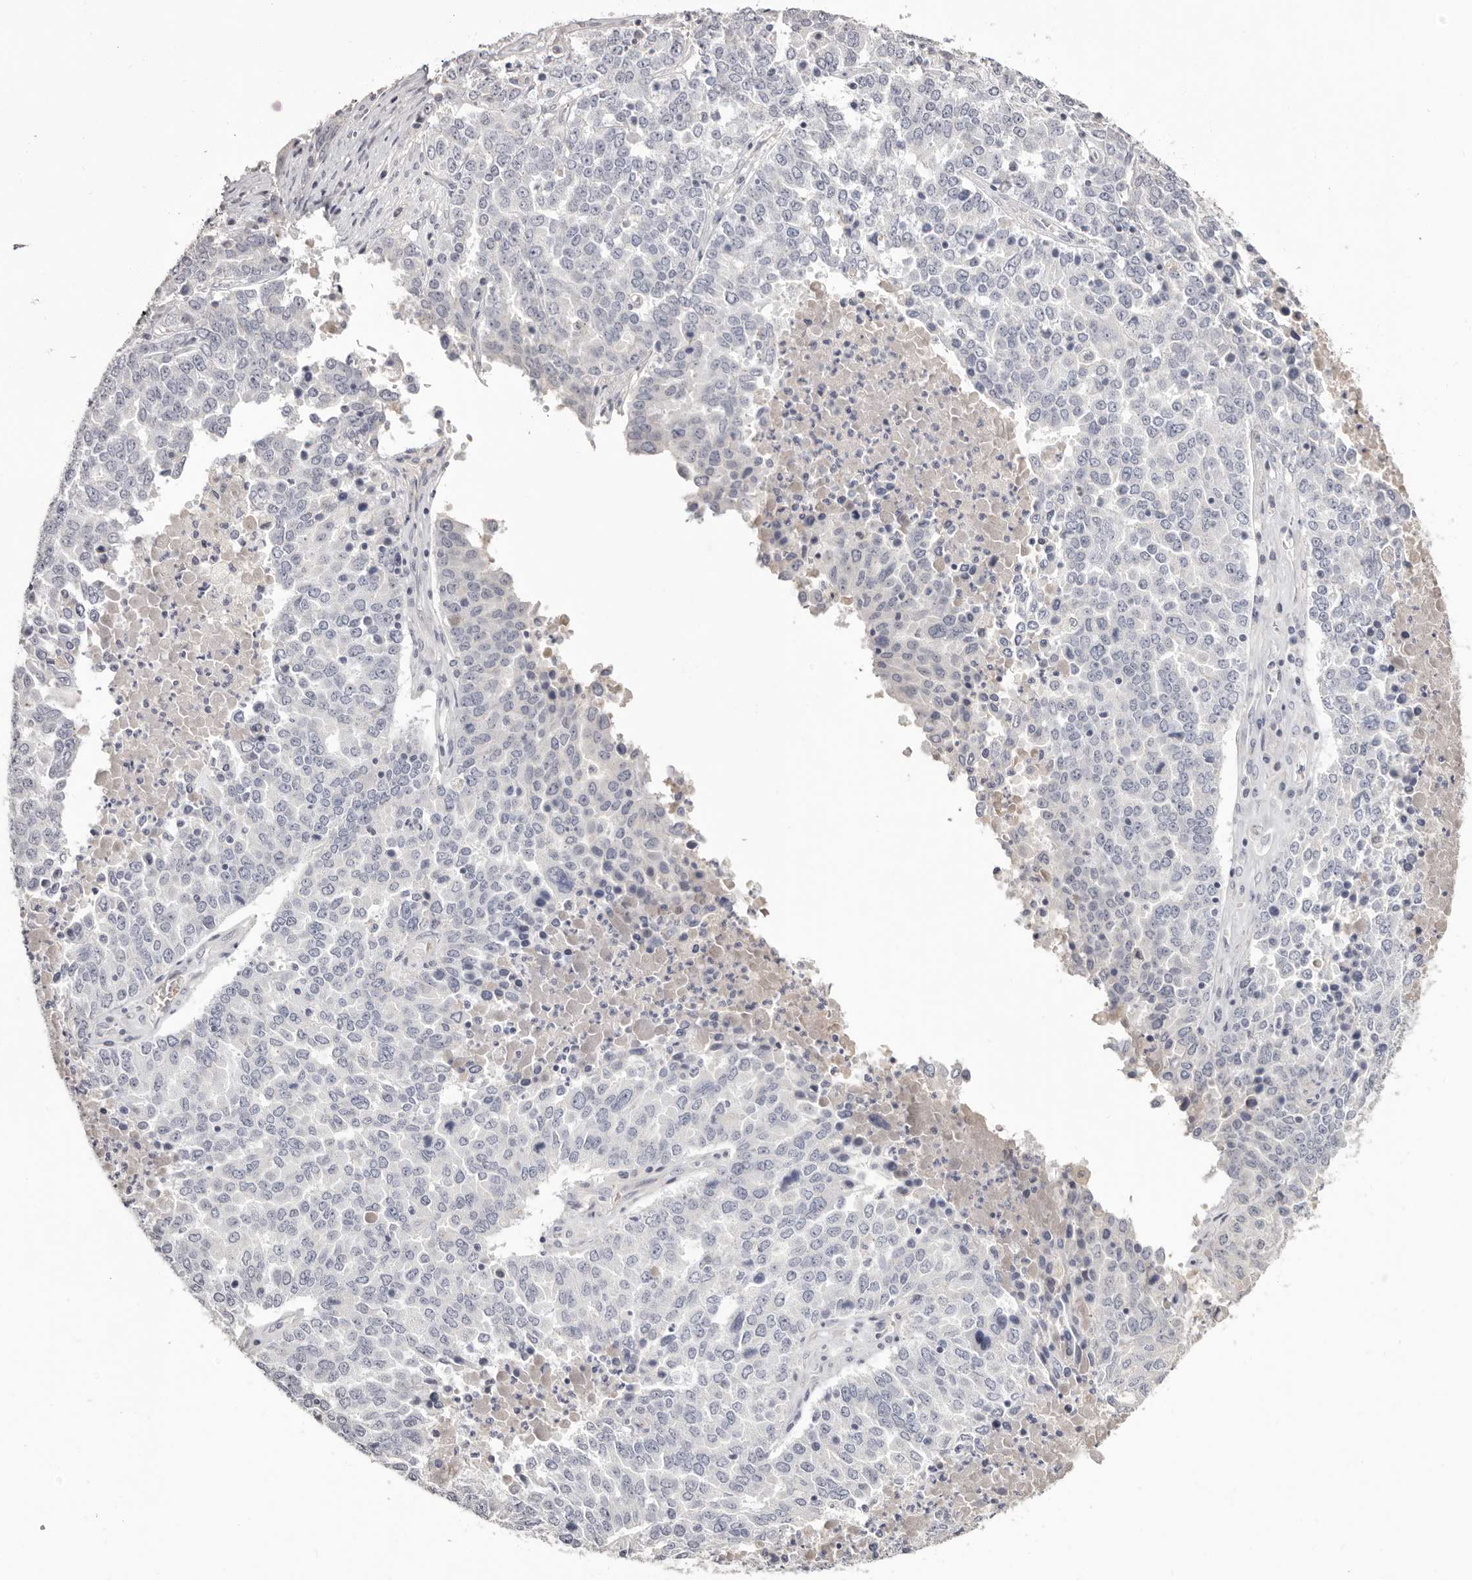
{"staining": {"intensity": "negative", "quantity": "none", "location": "none"}, "tissue": "ovarian cancer", "cell_type": "Tumor cells", "image_type": "cancer", "snomed": [{"axis": "morphology", "description": "Carcinoma, endometroid"}, {"axis": "topography", "description": "Ovary"}], "caption": "A high-resolution photomicrograph shows immunohistochemistry staining of endometroid carcinoma (ovarian), which displays no significant expression in tumor cells.", "gene": "PCDHB6", "patient": {"sex": "female", "age": 62}}